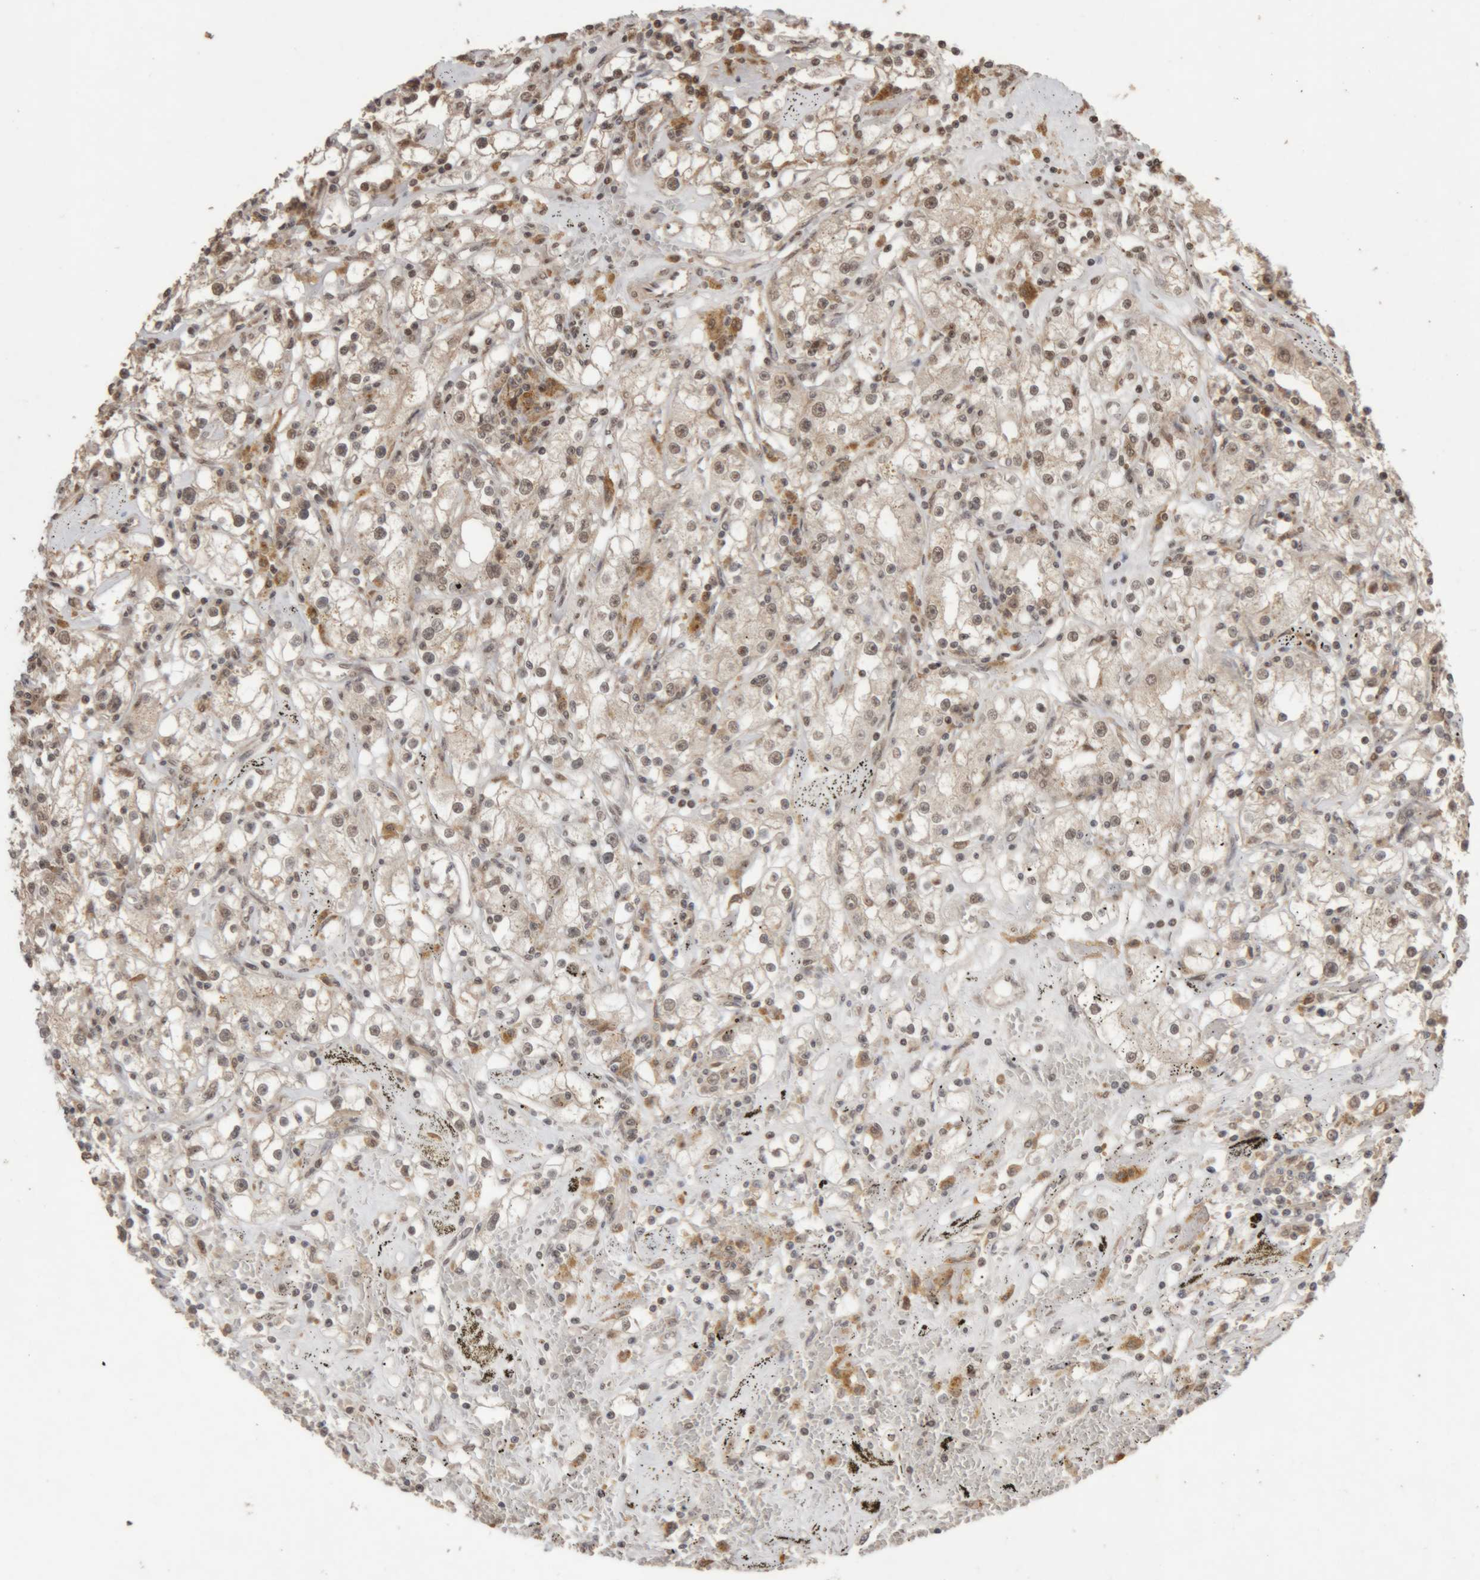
{"staining": {"intensity": "weak", "quantity": "25%-75%", "location": "nuclear"}, "tissue": "renal cancer", "cell_type": "Tumor cells", "image_type": "cancer", "snomed": [{"axis": "morphology", "description": "Adenocarcinoma, NOS"}, {"axis": "topography", "description": "Kidney"}], "caption": "This is an image of immunohistochemistry (IHC) staining of adenocarcinoma (renal), which shows weak expression in the nuclear of tumor cells.", "gene": "KEAP1", "patient": {"sex": "male", "age": 56}}